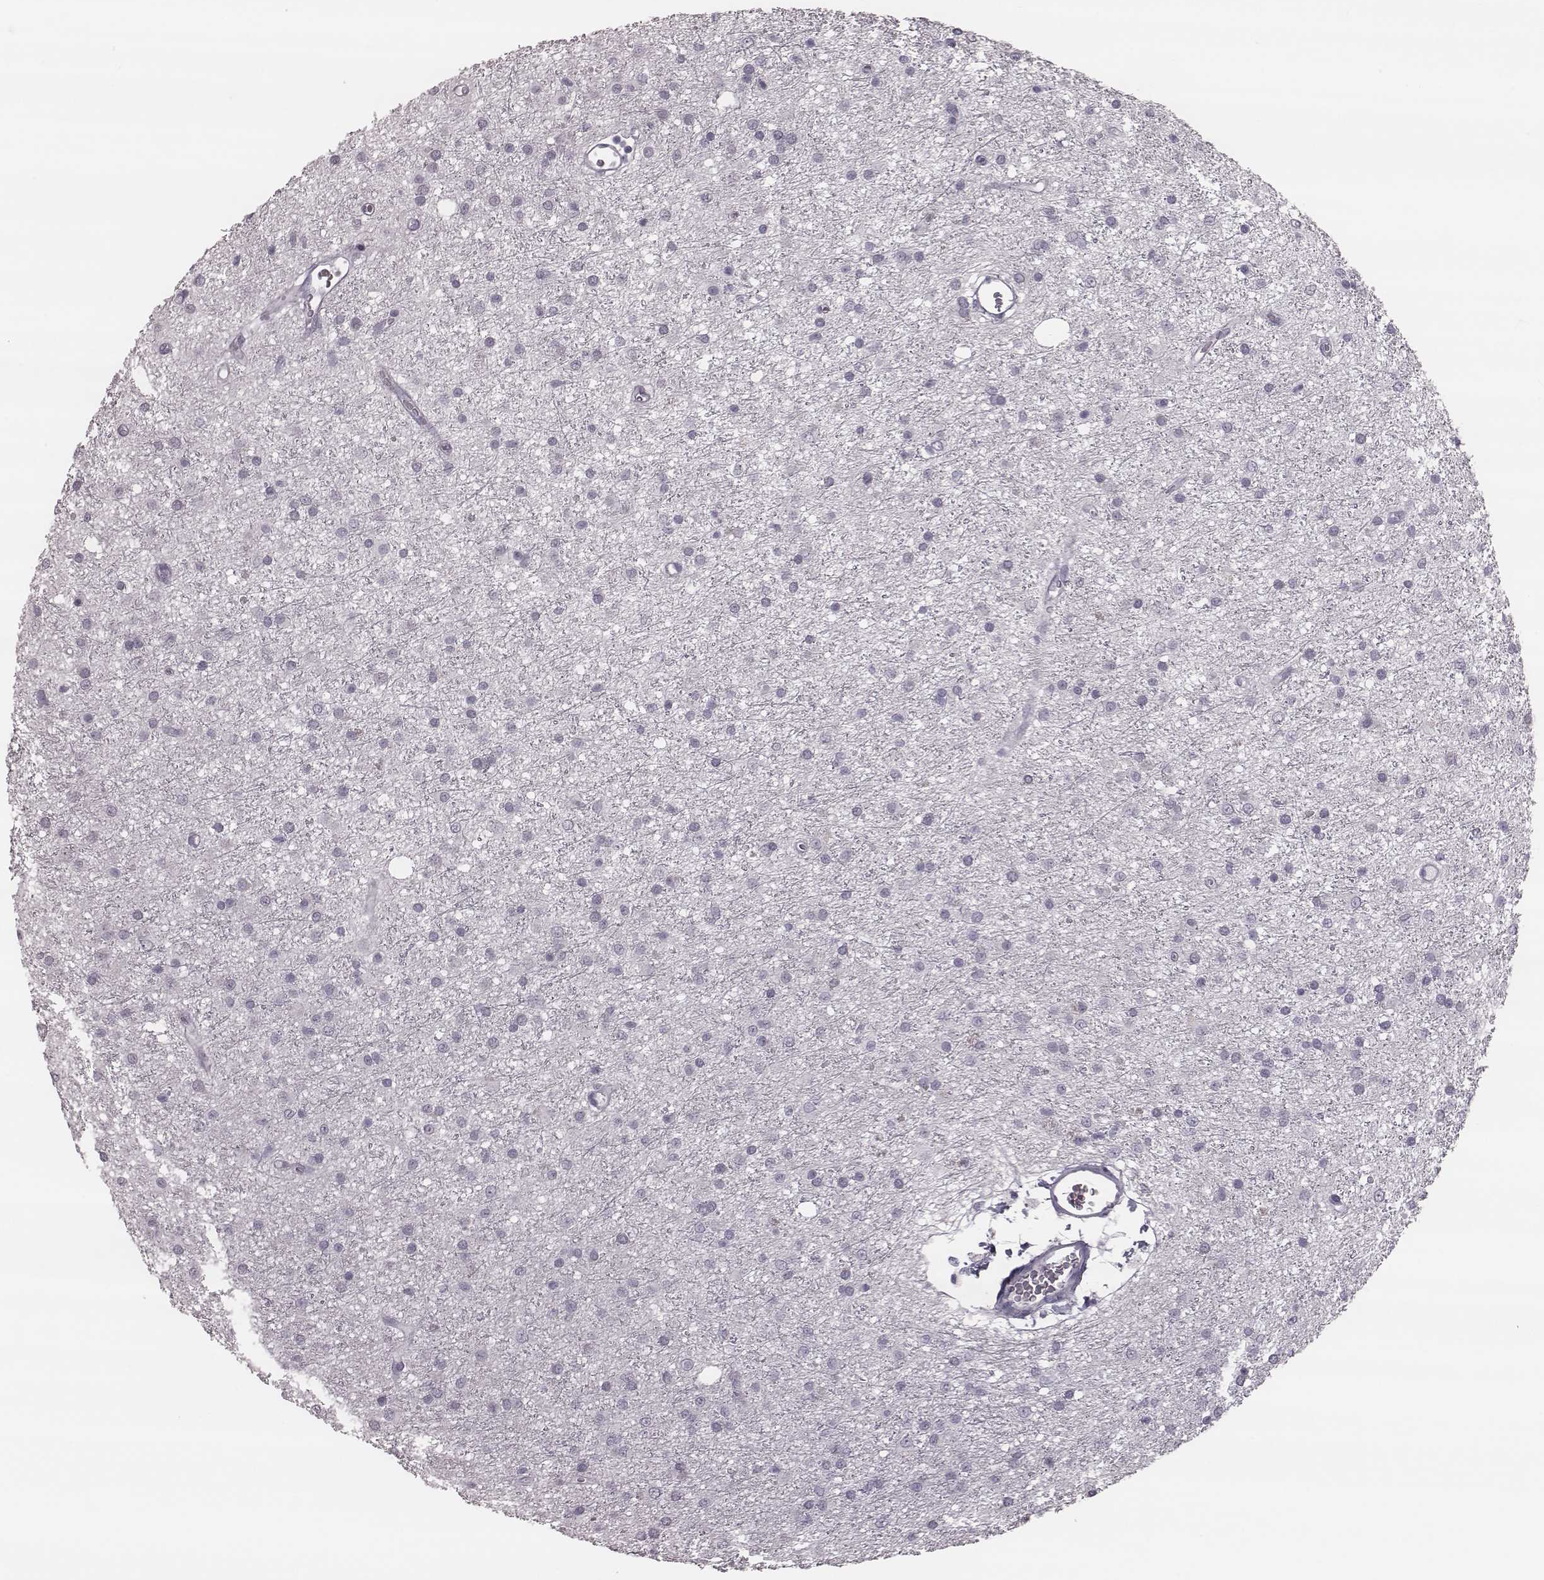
{"staining": {"intensity": "negative", "quantity": "none", "location": "none"}, "tissue": "glioma", "cell_type": "Tumor cells", "image_type": "cancer", "snomed": [{"axis": "morphology", "description": "Glioma, malignant, Low grade"}, {"axis": "topography", "description": "Brain"}], "caption": "Malignant glioma (low-grade) stained for a protein using IHC displays no staining tumor cells.", "gene": "KRT74", "patient": {"sex": "male", "age": 27}}